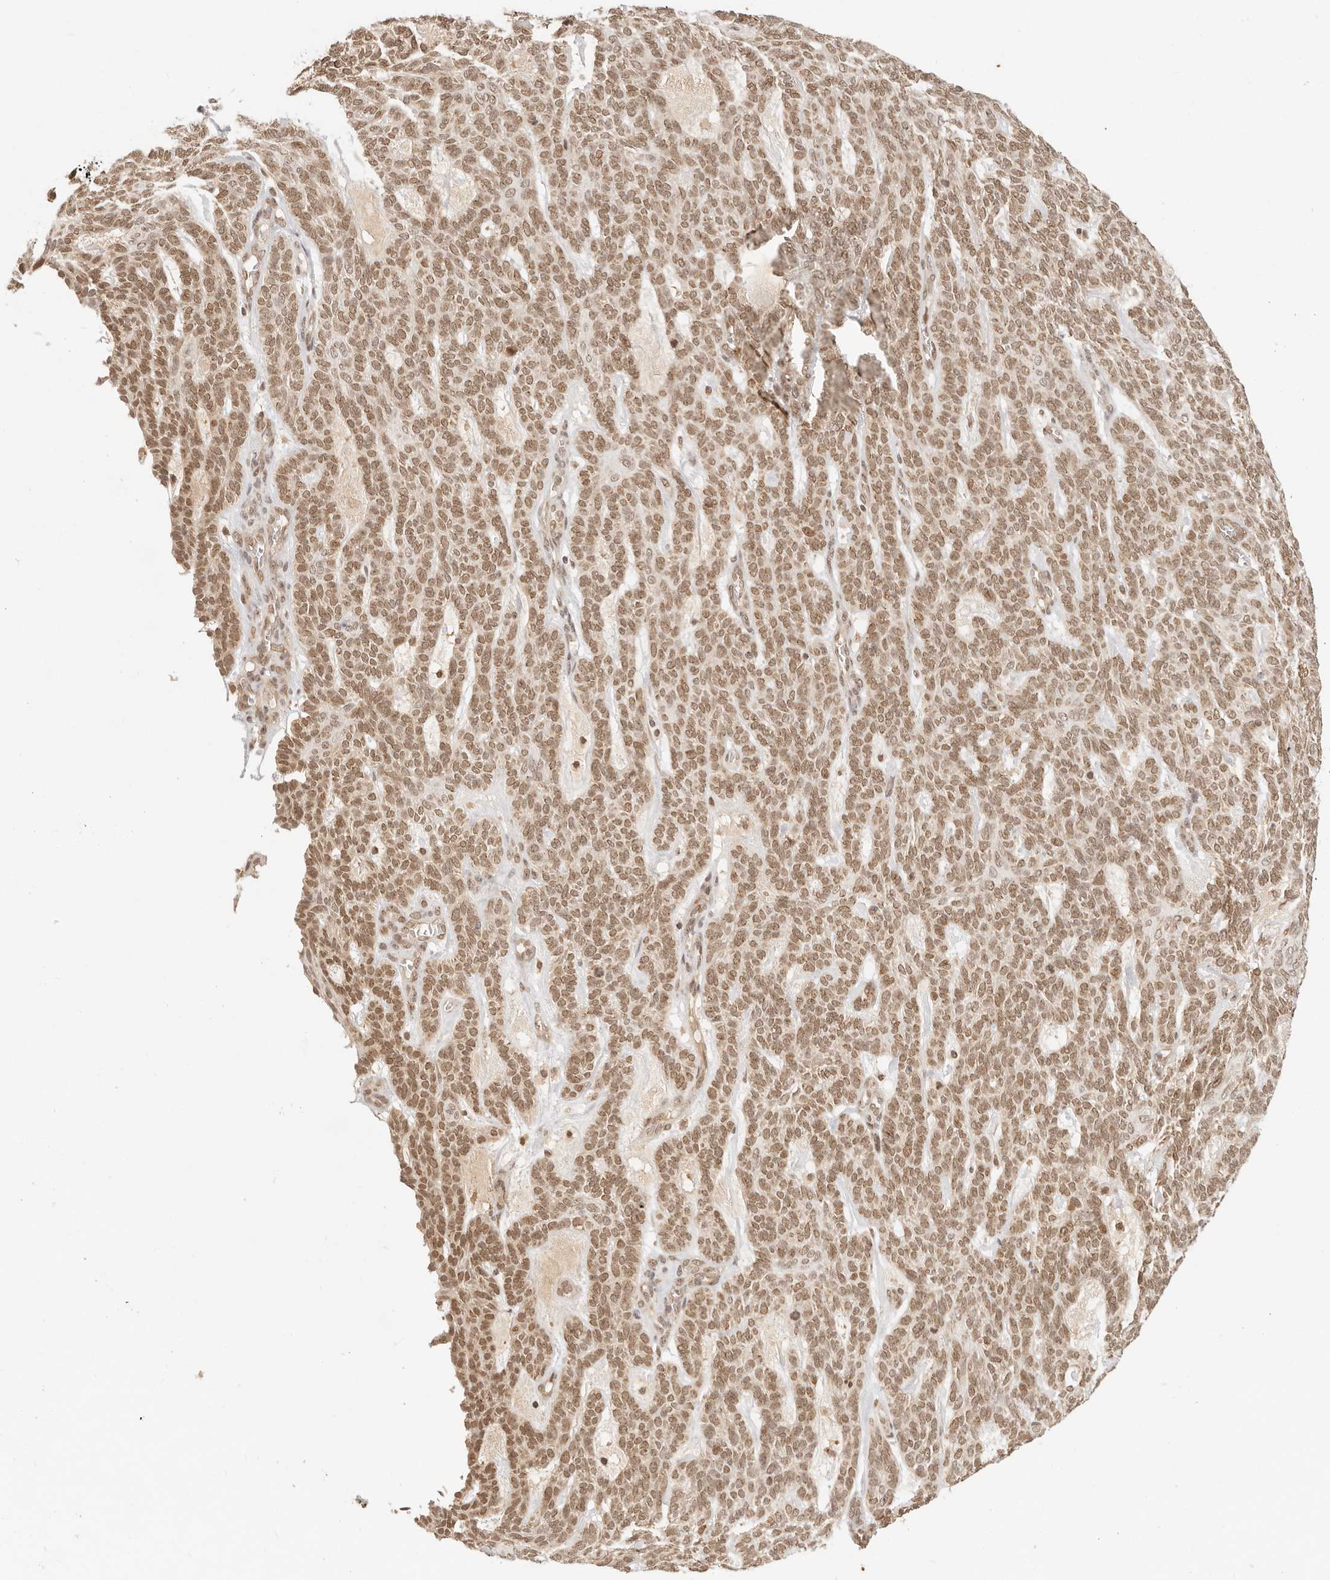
{"staining": {"intensity": "moderate", "quantity": ">75%", "location": "nuclear"}, "tissue": "skin cancer", "cell_type": "Tumor cells", "image_type": "cancer", "snomed": [{"axis": "morphology", "description": "Squamous cell carcinoma, NOS"}, {"axis": "topography", "description": "Skin"}], "caption": "Human skin squamous cell carcinoma stained for a protein (brown) reveals moderate nuclear positive expression in about >75% of tumor cells.", "gene": "INTS11", "patient": {"sex": "female", "age": 90}}